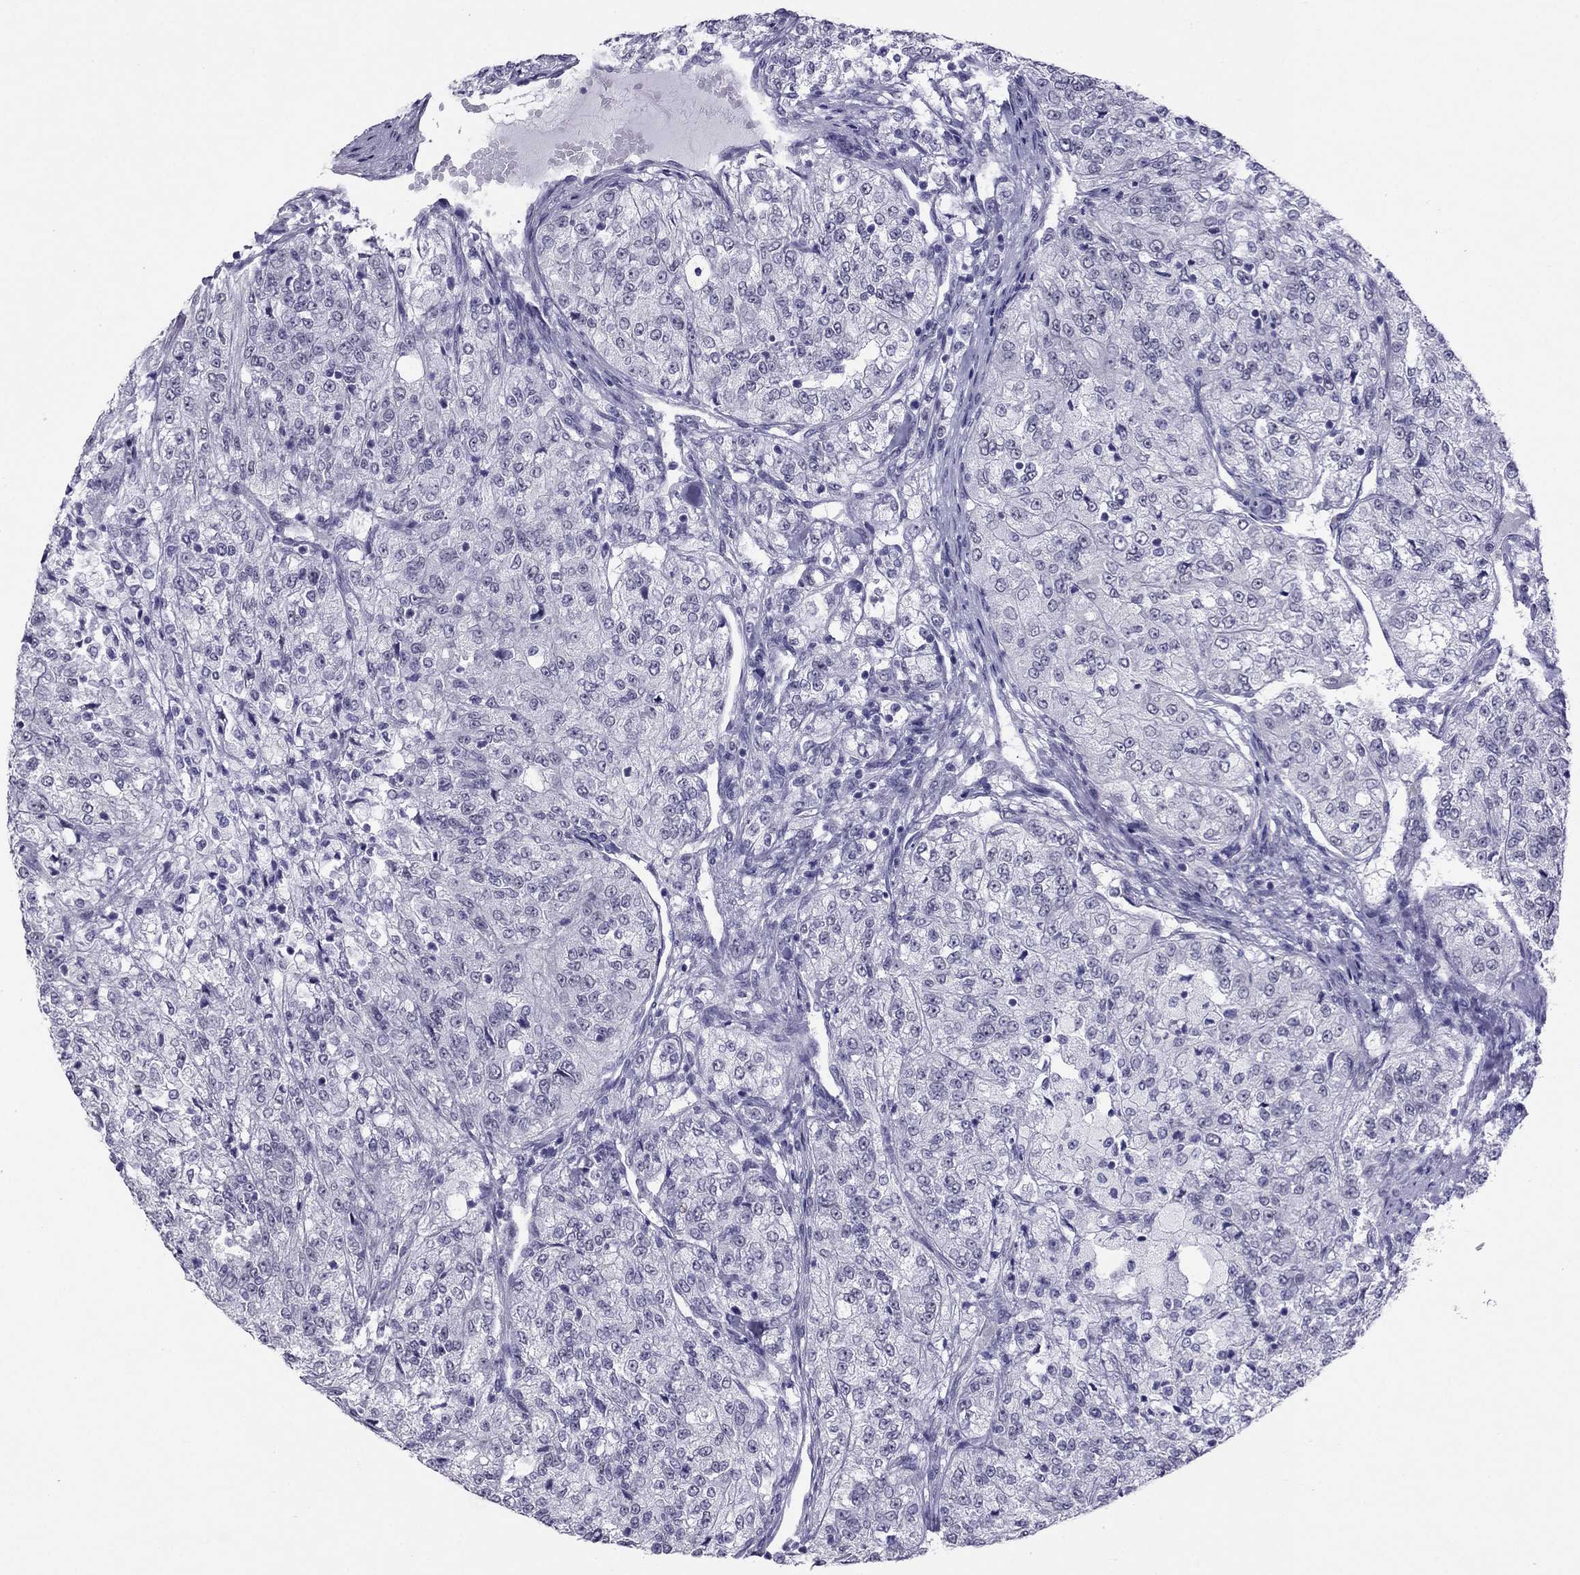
{"staining": {"intensity": "negative", "quantity": "none", "location": "none"}, "tissue": "renal cancer", "cell_type": "Tumor cells", "image_type": "cancer", "snomed": [{"axis": "morphology", "description": "Adenocarcinoma, NOS"}, {"axis": "topography", "description": "Kidney"}], "caption": "DAB immunohistochemical staining of renal adenocarcinoma demonstrates no significant expression in tumor cells.", "gene": "CROCC2", "patient": {"sex": "female", "age": 63}}